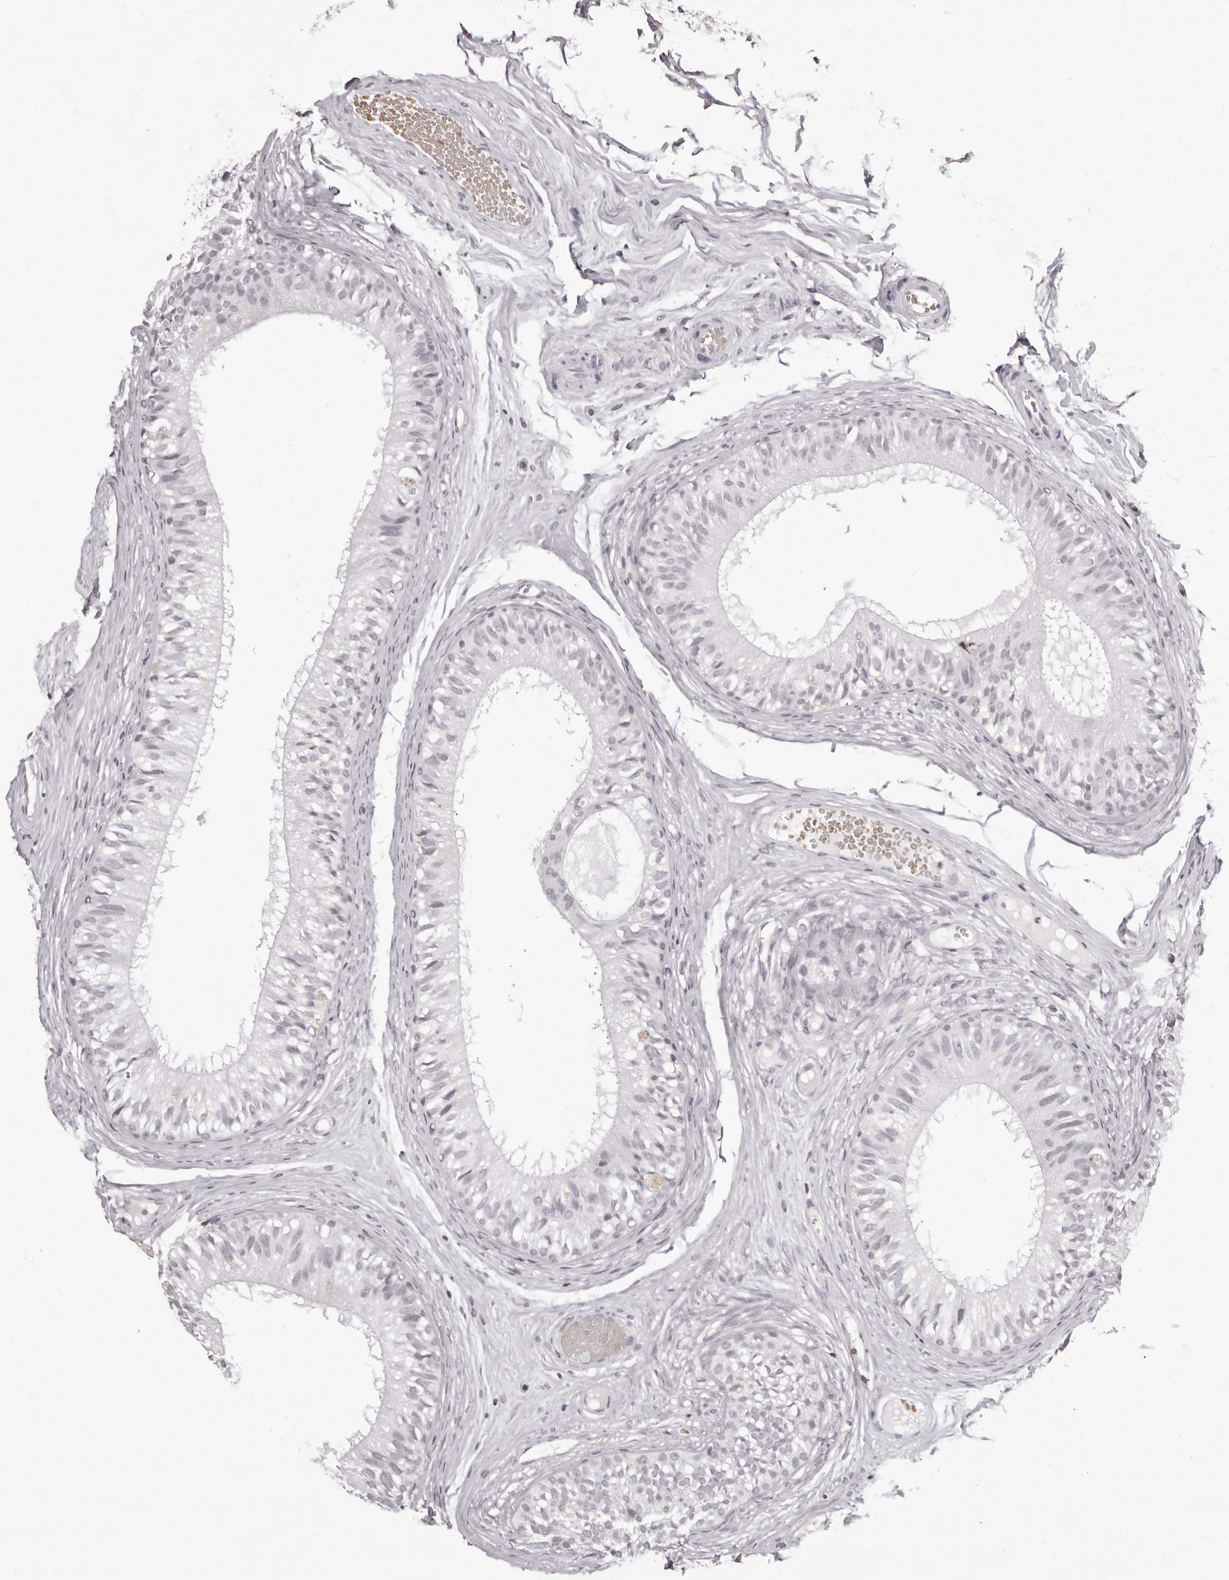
{"staining": {"intensity": "negative", "quantity": "none", "location": "none"}, "tissue": "epididymis", "cell_type": "Glandular cells", "image_type": "normal", "snomed": [{"axis": "morphology", "description": "Normal tissue, NOS"}, {"axis": "morphology", "description": "Seminoma in situ"}, {"axis": "topography", "description": "Testis"}, {"axis": "topography", "description": "Epididymis"}], "caption": "A high-resolution histopathology image shows immunohistochemistry staining of unremarkable epididymis, which exhibits no significant staining in glandular cells.", "gene": "C8orf74", "patient": {"sex": "male", "age": 28}}